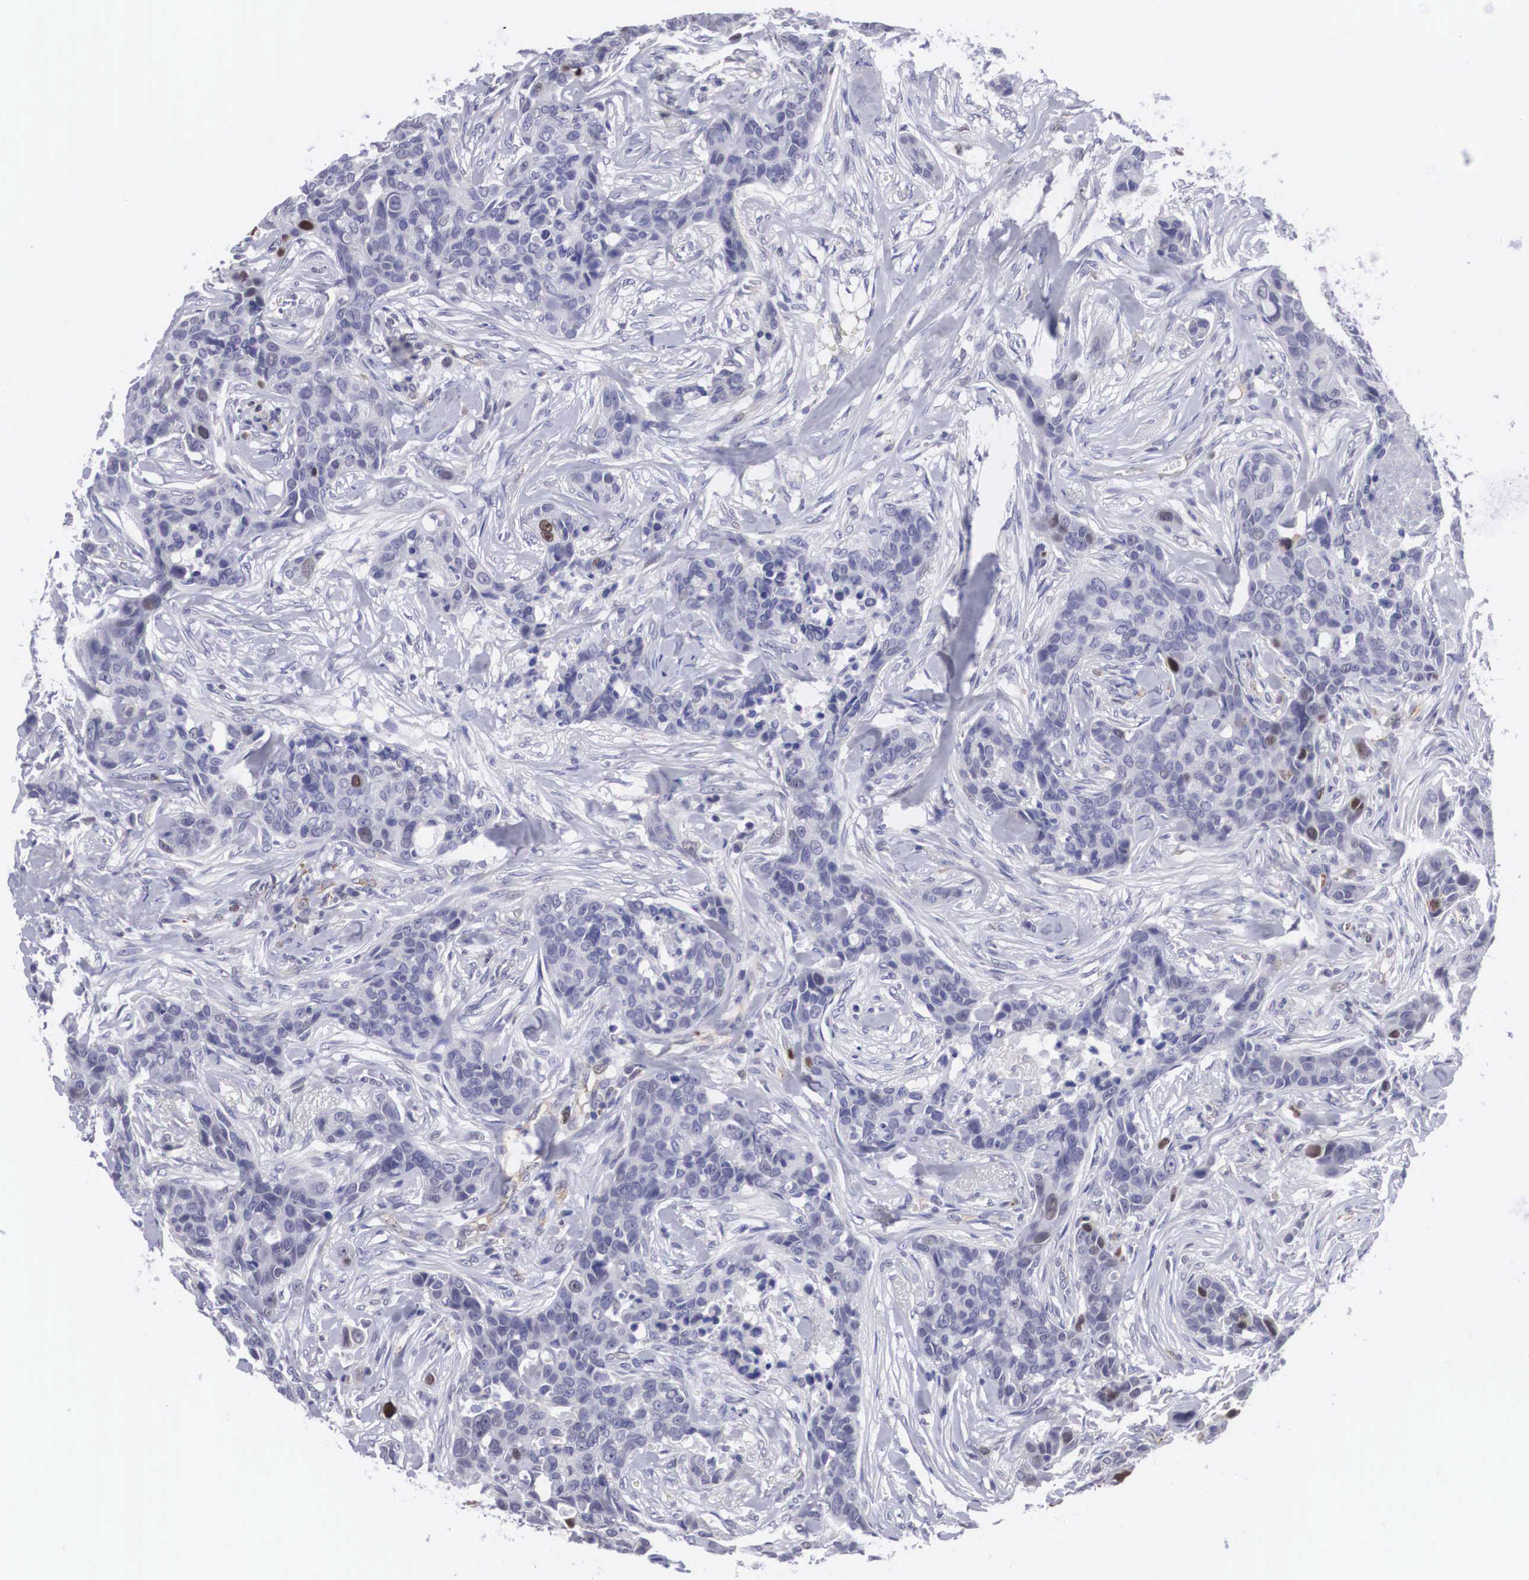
{"staining": {"intensity": "weak", "quantity": "<25%", "location": "nuclear"}, "tissue": "breast cancer", "cell_type": "Tumor cells", "image_type": "cancer", "snomed": [{"axis": "morphology", "description": "Duct carcinoma"}, {"axis": "topography", "description": "Breast"}], "caption": "A micrograph of human breast cancer (infiltrating ductal carcinoma) is negative for staining in tumor cells.", "gene": "MAST4", "patient": {"sex": "female", "age": 91}}